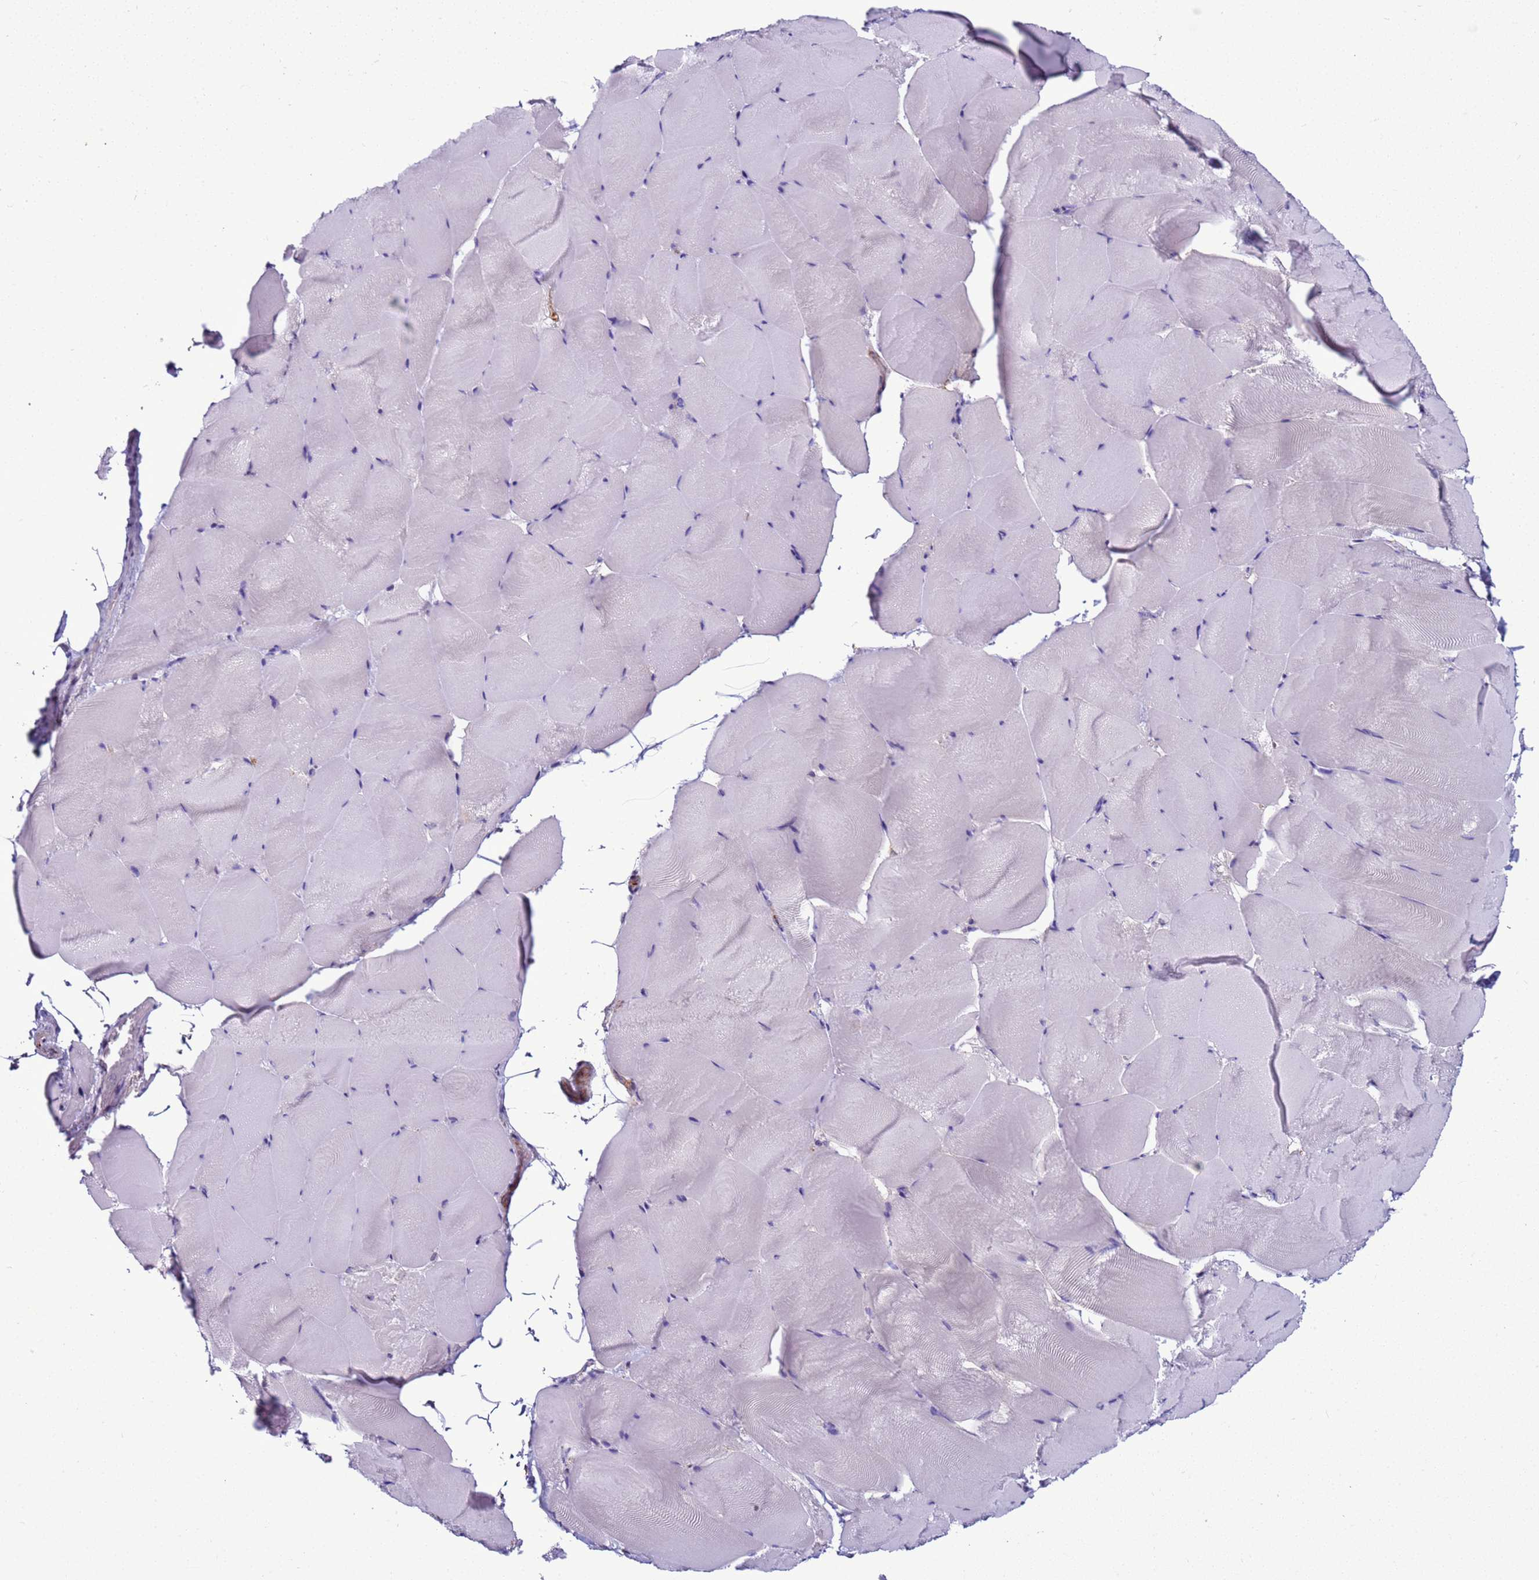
{"staining": {"intensity": "negative", "quantity": "none", "location": "none"}, "tissue": "skeletal muscle", "cell_type": "Myocytes", "image_type": "normal", "snomed": [{"axis": "morphology", "description": "Normal tissue, NOS"}, {"axis": "topography", "description": "Skeletal muscle"}], "caption": "An IHC micrograph of benign skeletal muscle is shown. There is no staining in myocytes of skeletal muscle. The staining was performed using DAB (3,3'-diaminobenzidine) to visualize the protein expression in brown, while the nuclei were stained in blue with hematoxylin (Magnification: 20x).", "gene": "LRRC10B", "patient": {"sex": "female", "age": 64}}